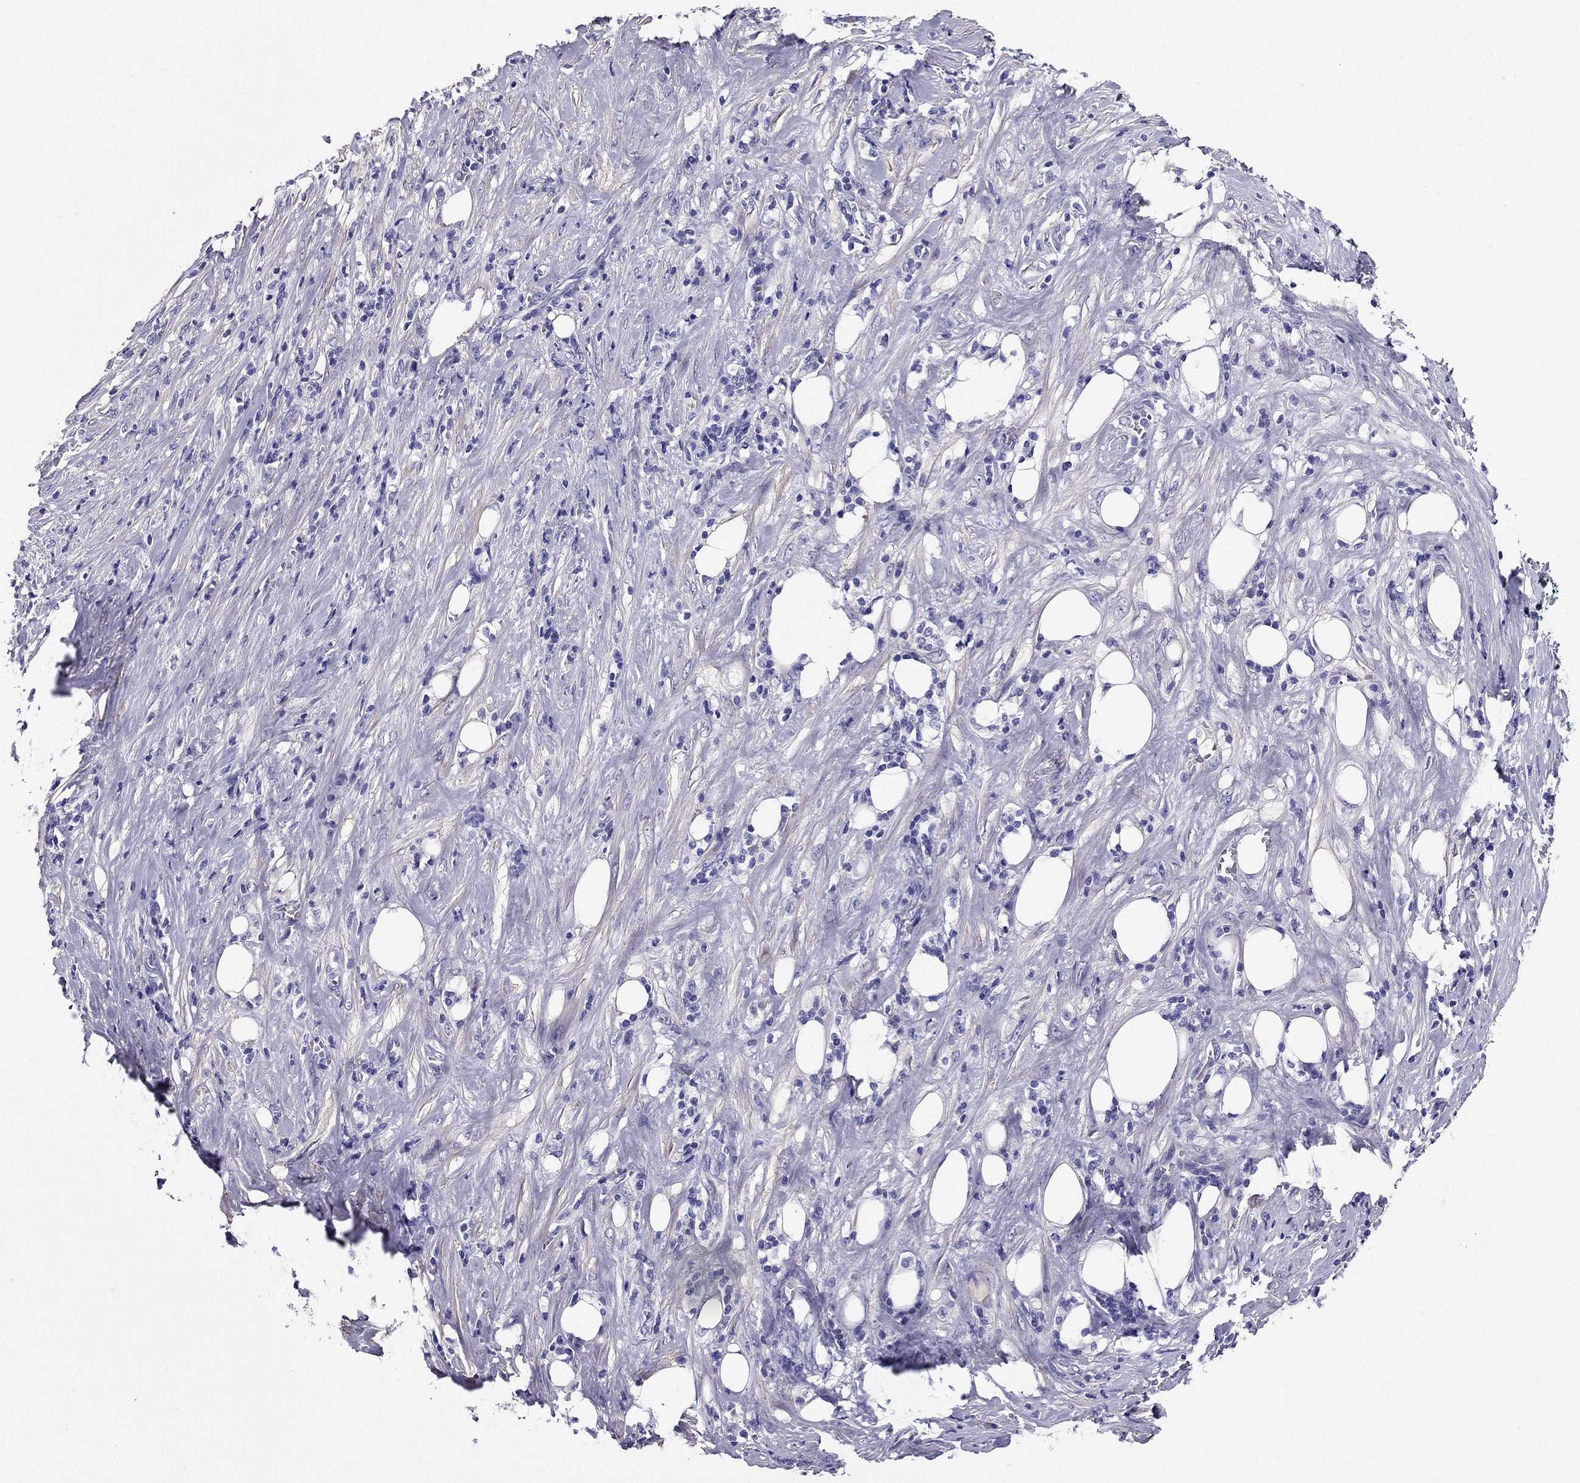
{"staining": {"intensity": "negative", "quantity": "none", "location": "none"}, "tissue": "pancreatic cancer", "cell_type": "Tumor cells", "image_type": "cancer", "snomed": [{"axis": "morphology", "description": "Adenocarcinoma, NOS"}, {"axis": "topography", "description": "Pancreas"}], "caption": "Immunohistochemical staining of human pancreatic adenocarcinoma shows no significant staining in tumor cells. (Stains: DAB (3,3'-diaminobenzidine) immunohistochemistry (IHC) with hematoxylin counter stain, Microscopy: brightfield microscopy at high magnification).", "gene": "GPR50", "patient": {"sex": "male", "age": 57}}